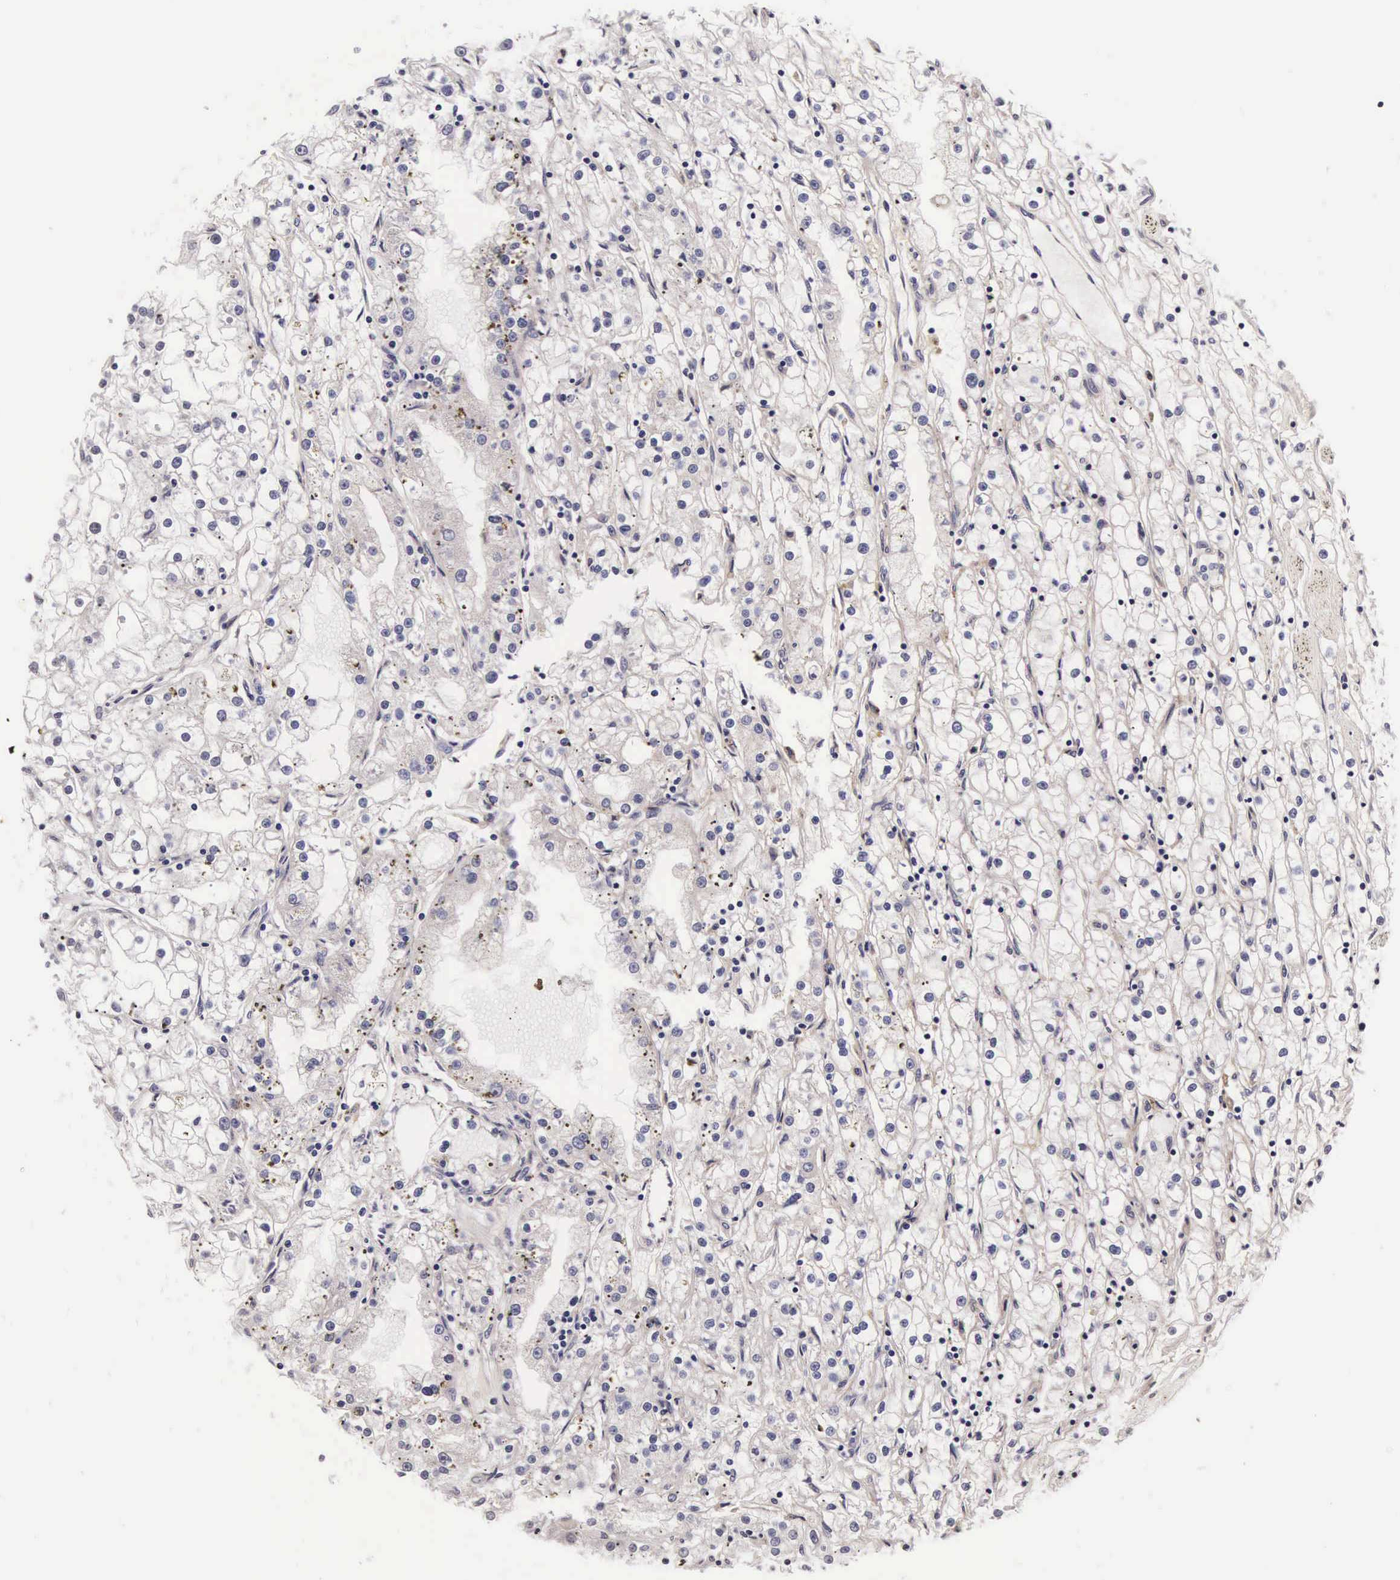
{"staining": {"intensity": "weak", "quantity": "25%-75%", "location": "cytoplasmic/membranous"}, "tissue": "renal cancer", "cell_type": "Tumor cells", "image_type": "cancer", "snomed": [{"axis": "morphology", "description": "Adenocarcinoma, NOS"}, {"axis": "topography", "description": "Kidney"}], "caption": "This is an image of IHC staining of renal adenocarcinoma, which shows weak positivity in the cytoplasmic/membranous of tumor cells.", "gene": "PHETA2", "patient": {"sex": "male", "age": 56}}